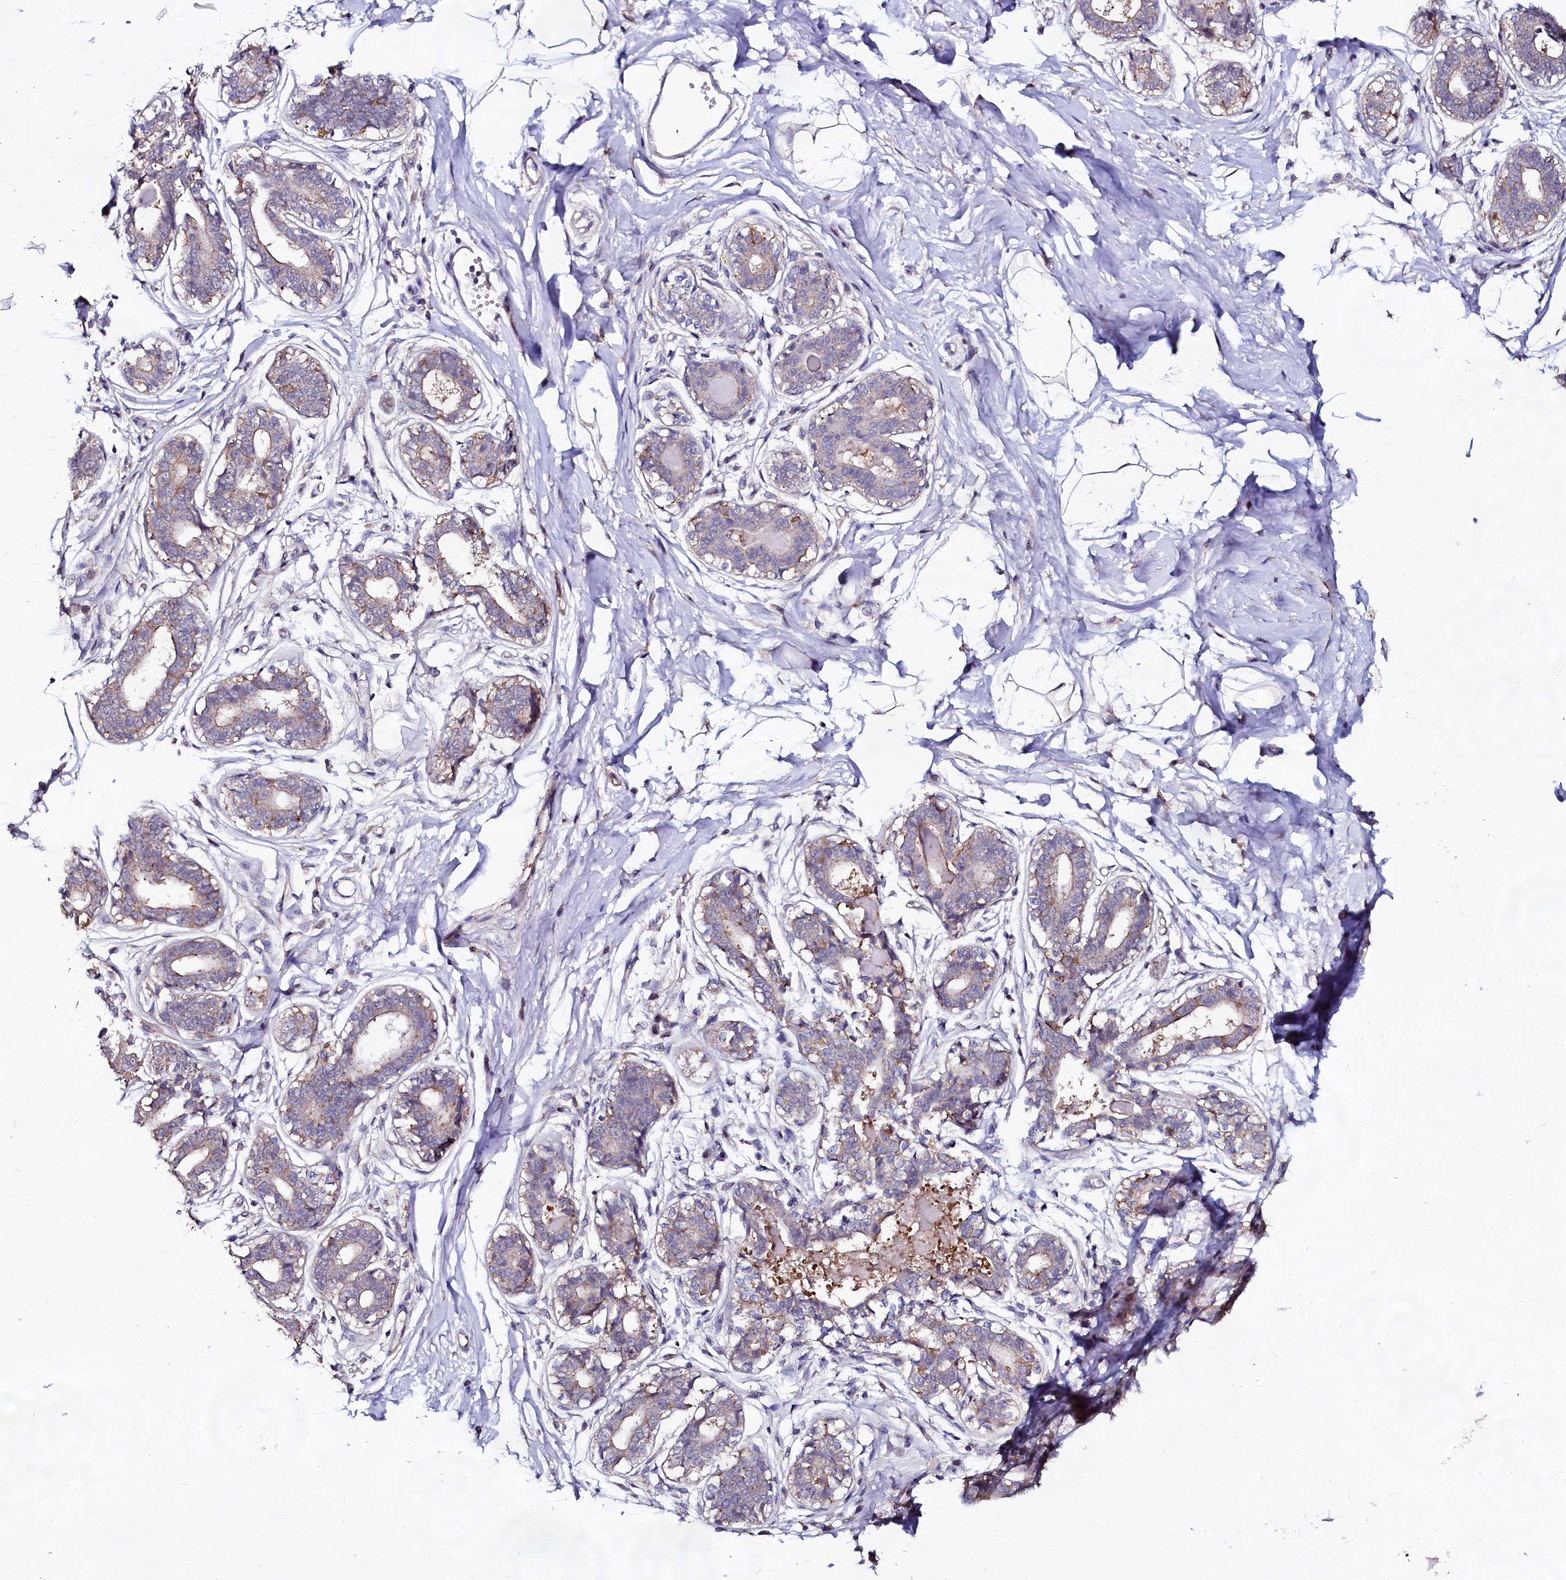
{"staining": {"intensity": "negative", "quantity": "none", "location": "none"}, "tissue": "breast", "cell_type": "Adipocytes", "image_type": "normal", "snomed": [{"axis": "morphology", "description": "Normal tissue, NOS"}, {"axis": "topography", "description": "Breast"}], "caption": "A high-resolution histopathology image shows immunohistochemistry staining of unremarkable breast, which reveals no significant positivity in adipocytes.", "gene": "USPL1", "patient": {"sex": "female", "age": 45}}